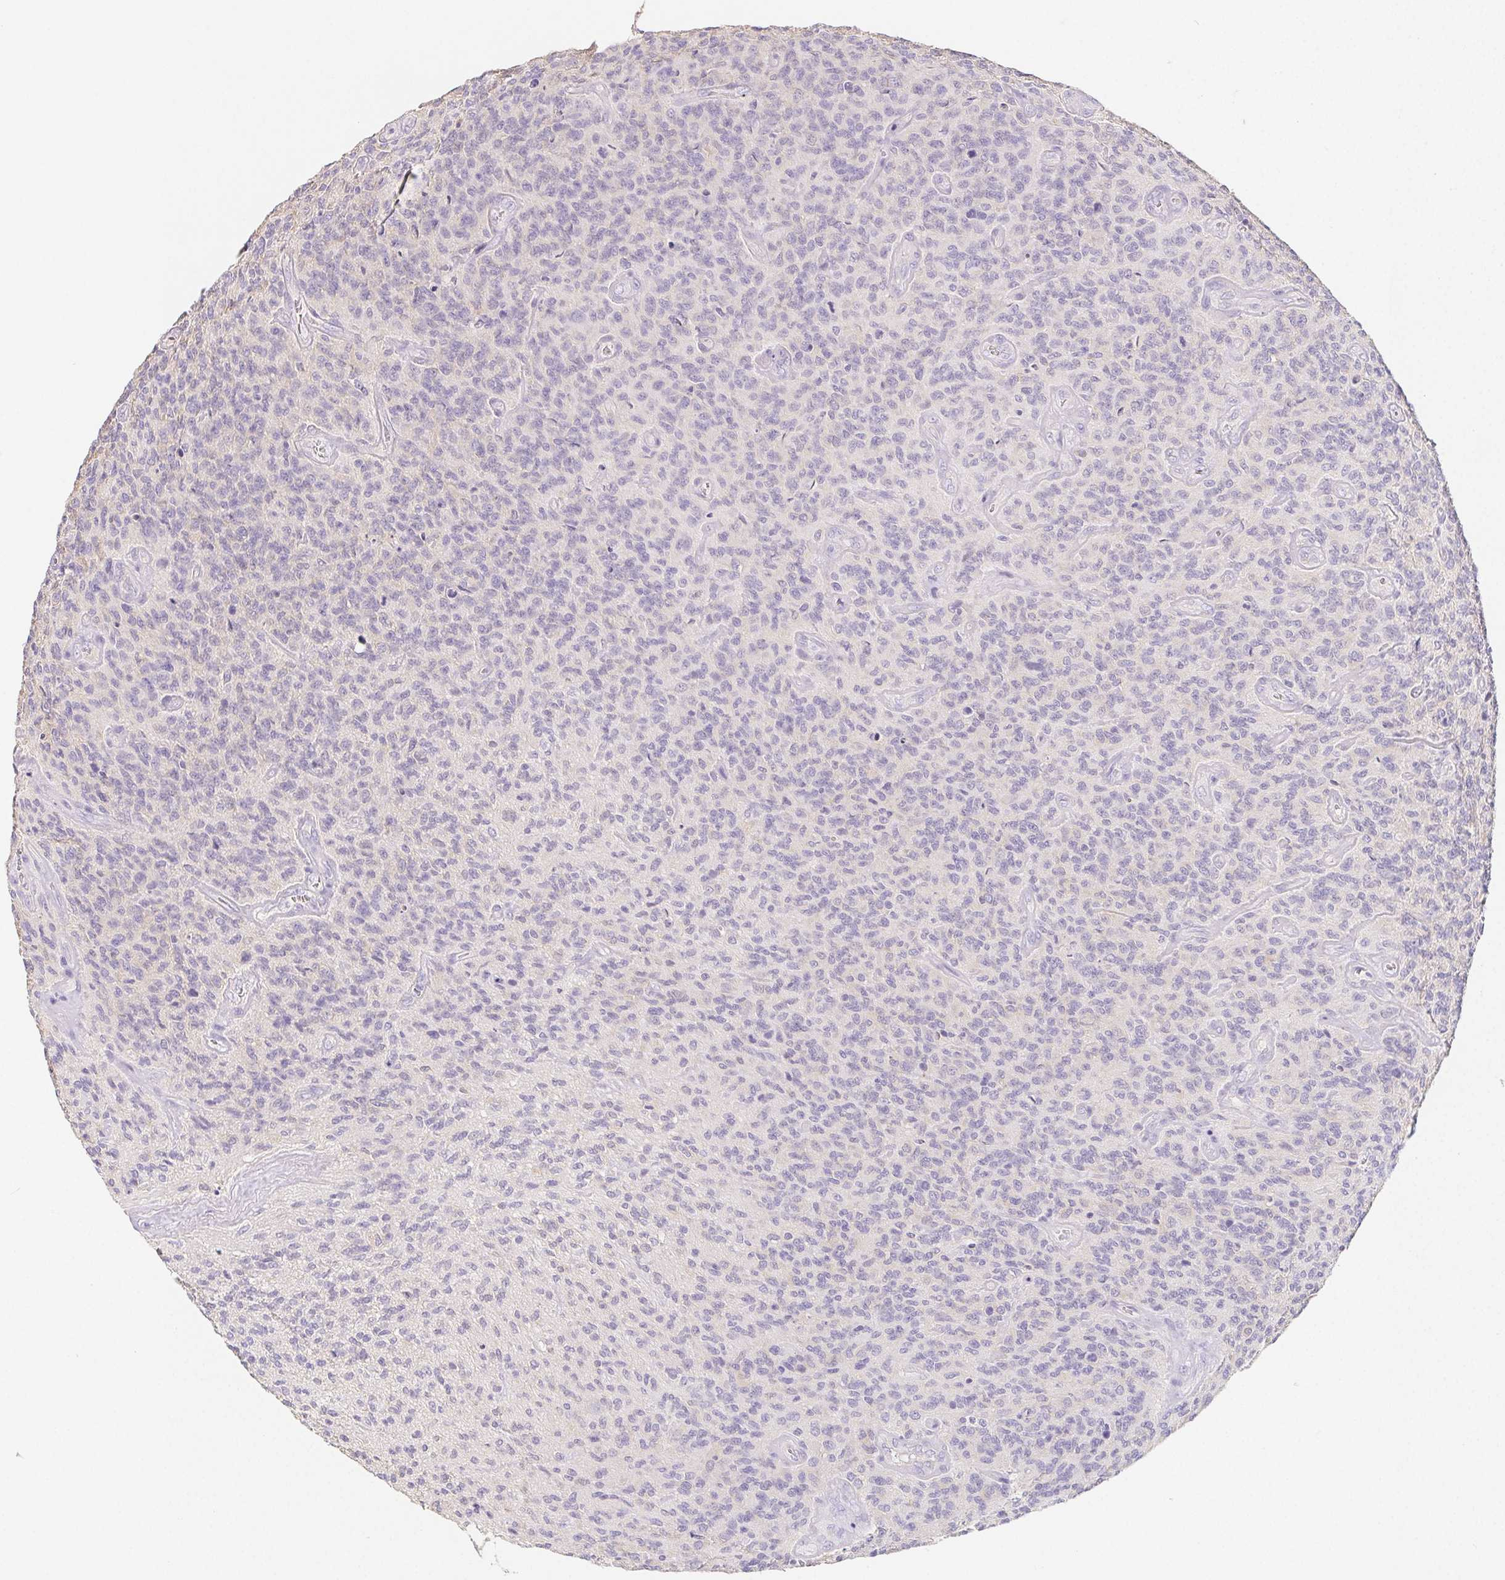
{"staining": {"intensity": "negative", "quantity": "none", "location": "none"}, "tissue": "glioma", "cell_type": "Tumor cells", "image_type": "cancer", "snomed": [{"axis": "morphology", "description": "Glioma, malignant, High grade"}, {"axis": "topography", "description": "Brain"}], "caption": "The histopathology image exhibits no staining of tumor cells in glioma.", "gene": "ZBBX", "patient": {"sex": "male", "age": 76}}